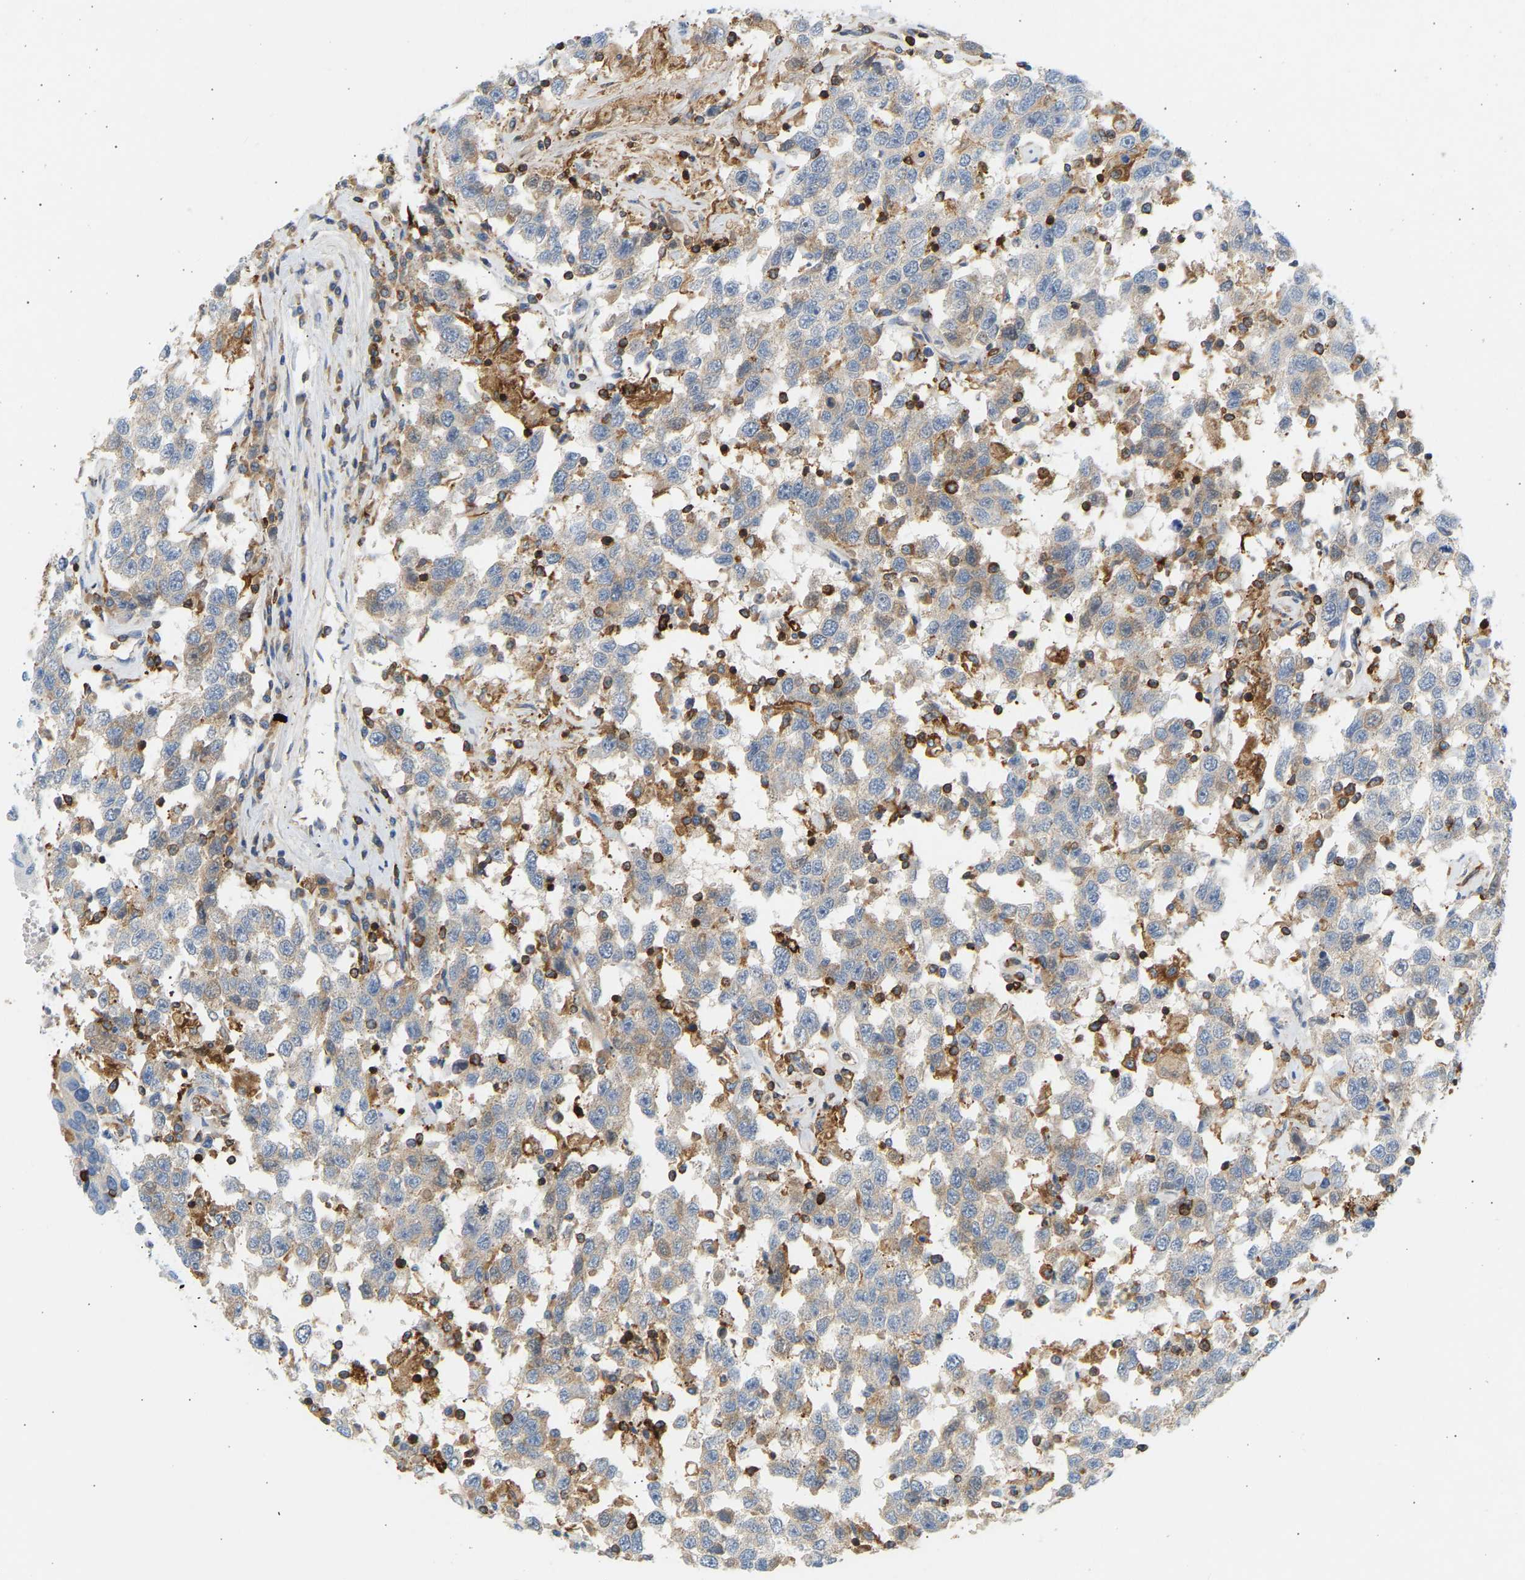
{"staining": {"intensity": "negative", "quantity": "none", "location": "none"}, "tissue": "testis cancer", "cell_type": "Tumor cells", "image_type": "cancer", "snomed": [{"axis": "morphology", "description": "Seminoma, NOS"}, {"axis": "topography", "description": "Testis"}], "caption": "This is a photomicrograph of IHC staining of testis seminoma, which shows no positivity in tumor cells.", "gene": "FNBP1", "patient": {"sex": "male", "age": 41}}